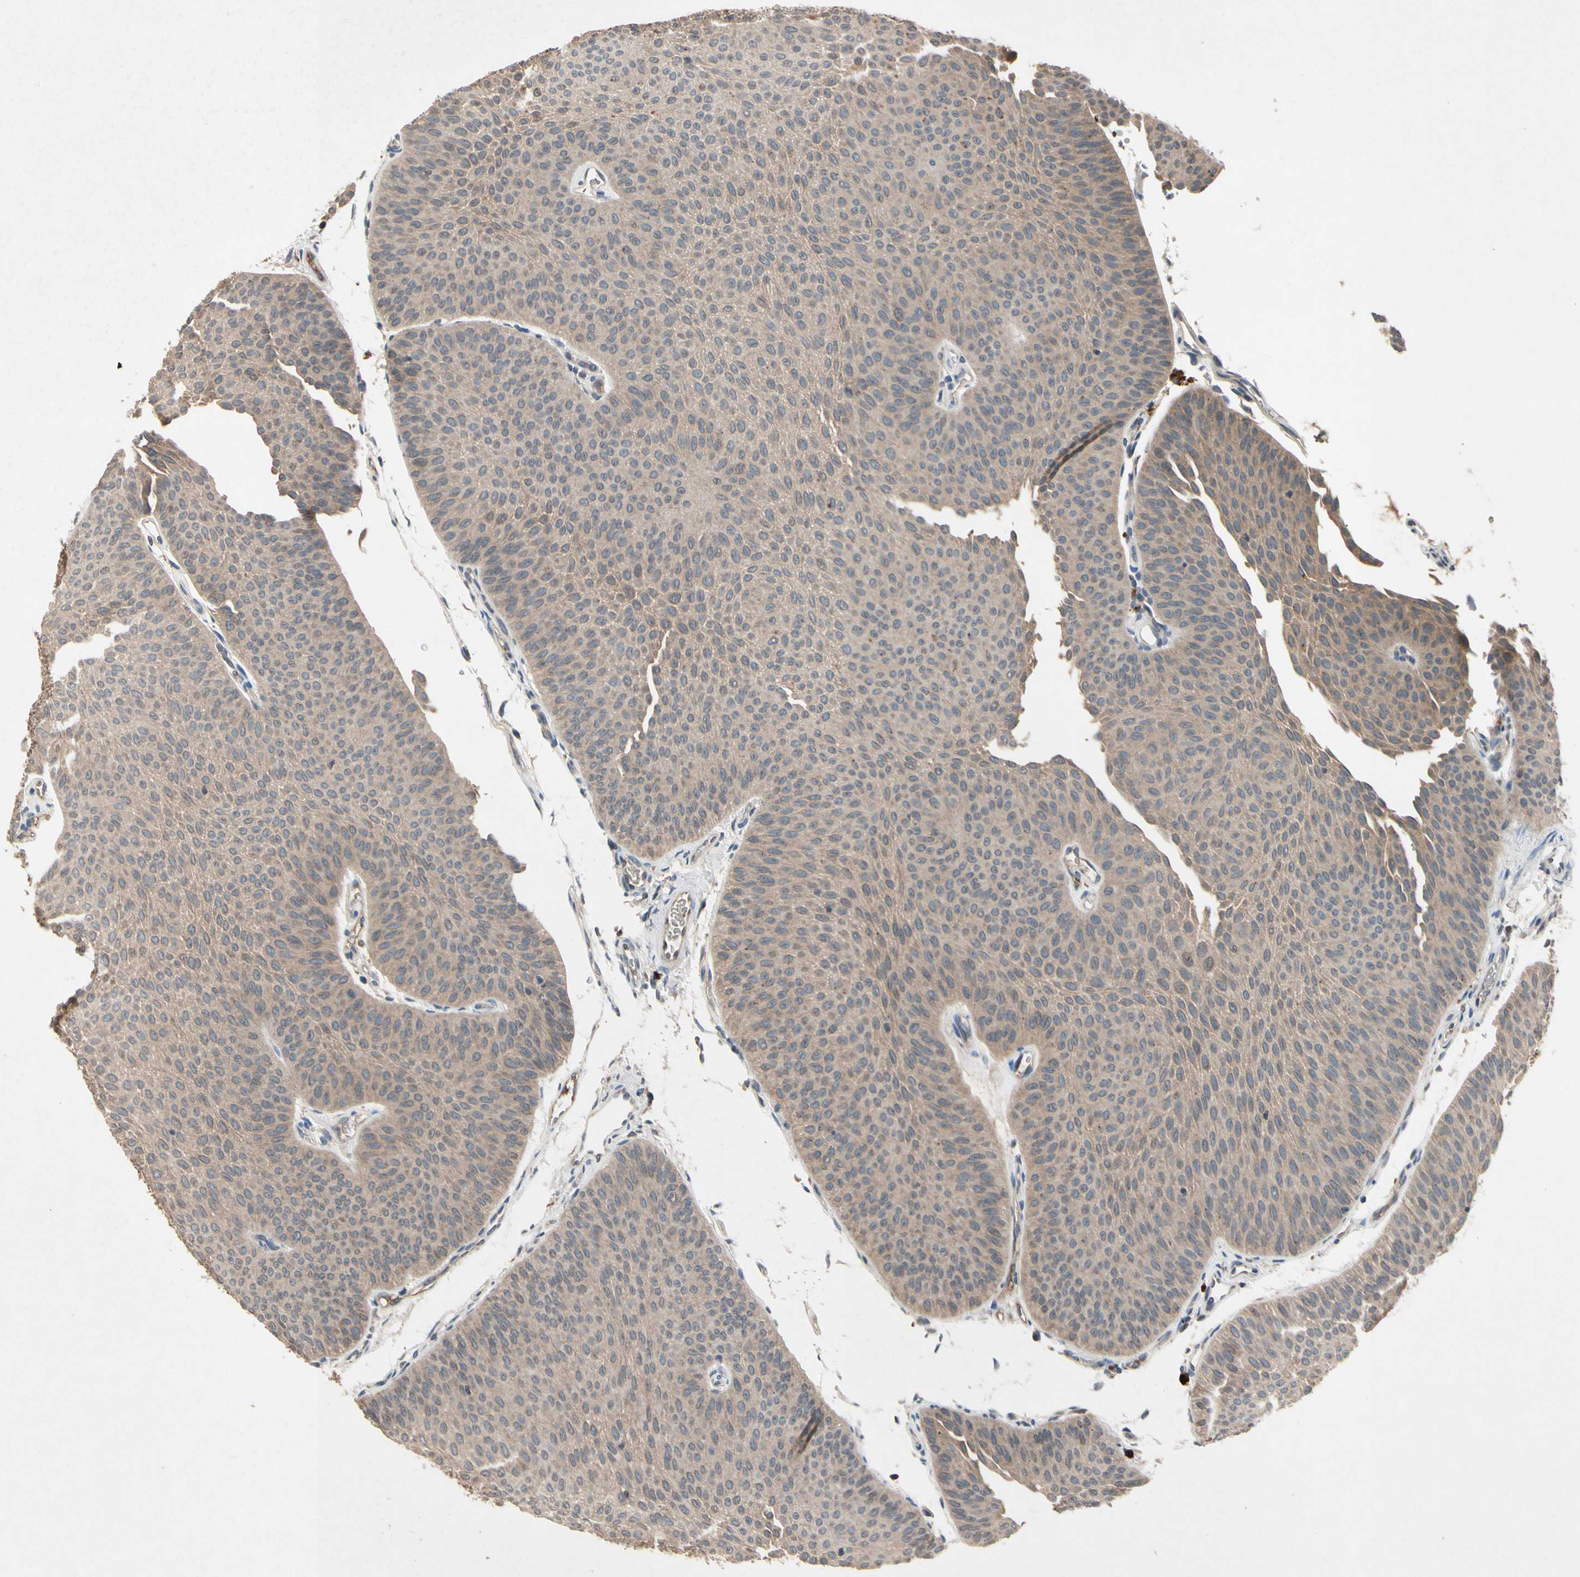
{"staining": {"intensity": "weak", "quantity": ">75%", "location": "cytoplasmic/membranous"}, "tissue": "urothelial cancer", "cell_type": "Tumor cells", "image_type": "cancer", "snomed": [{"axis": "morphology", "description": "Urothelial carcinoma, Low grade"}, {"axis": "topography", "description": "Urinary bladder"}], "caption": "Urothelial cancer tissue reveals weak cytoplasmic/membranous positivity in about >75% of tumor cells", "gene": "IL1RL1", "patient": {"sex": "female", "age": 60}}